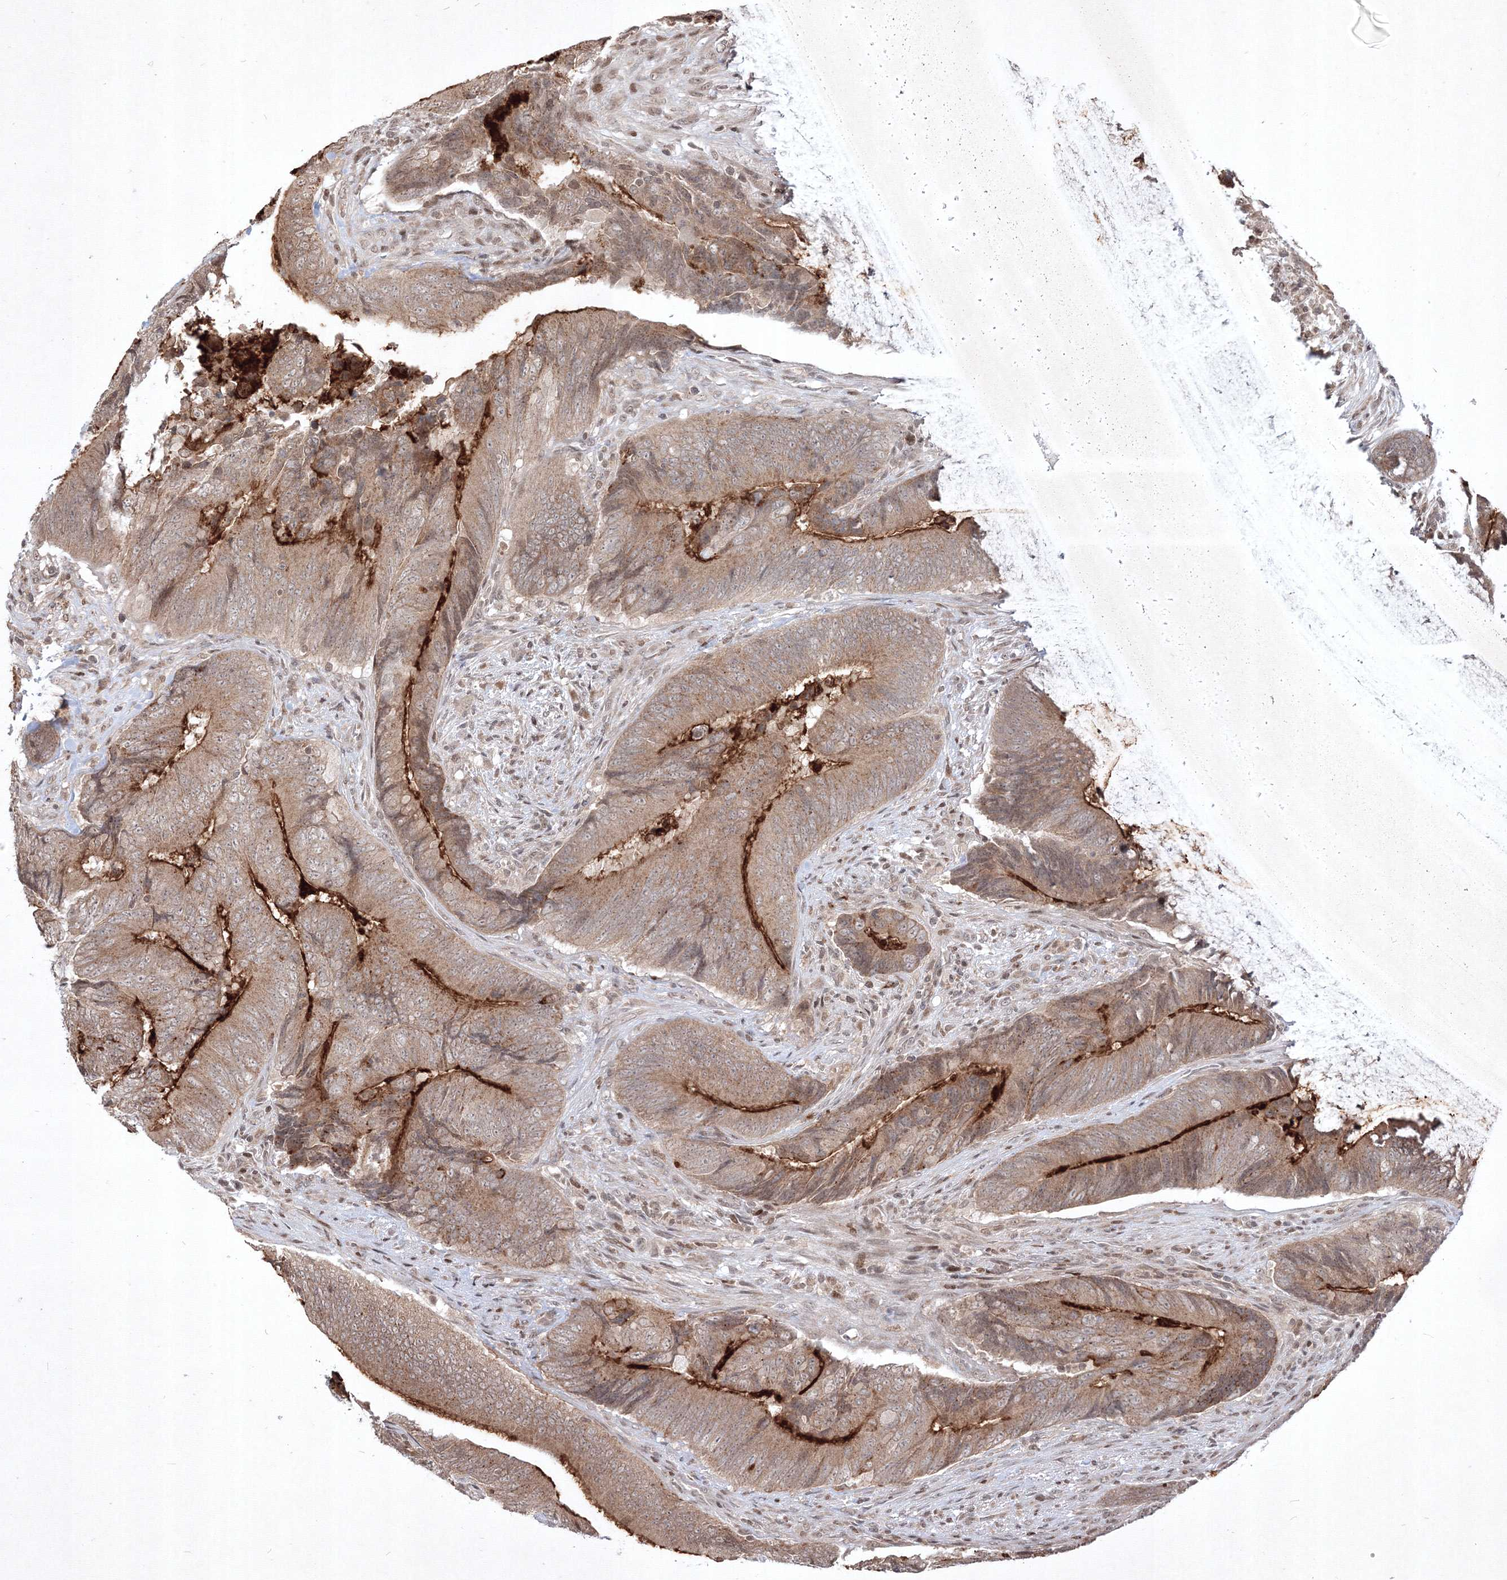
{"staining": {"intensity": "moderate", "quantity": ">75%", "location": "cytoplasmic/membranous,nuclear"}, "tissue": "colorectal cancer", "cell_type": "Tumor cells", "image_type": "cancer", "snomed": [{"axis": "morphology", "description": "Normal tissue, NOS"}, {"axis": "morphology", "description": "Adenocarcinoma, NOS"}, {"axis": "topography", "description": "Colon"}], "caption": "Colorectal cancer (adenocarcinoma) tissue demonstrates moderate cytoplasmic/membranous and nuclear expression in approximately >75% of tumor cells", "gene": "TAB1", "patient": {"sex": "male", "age": 56}}